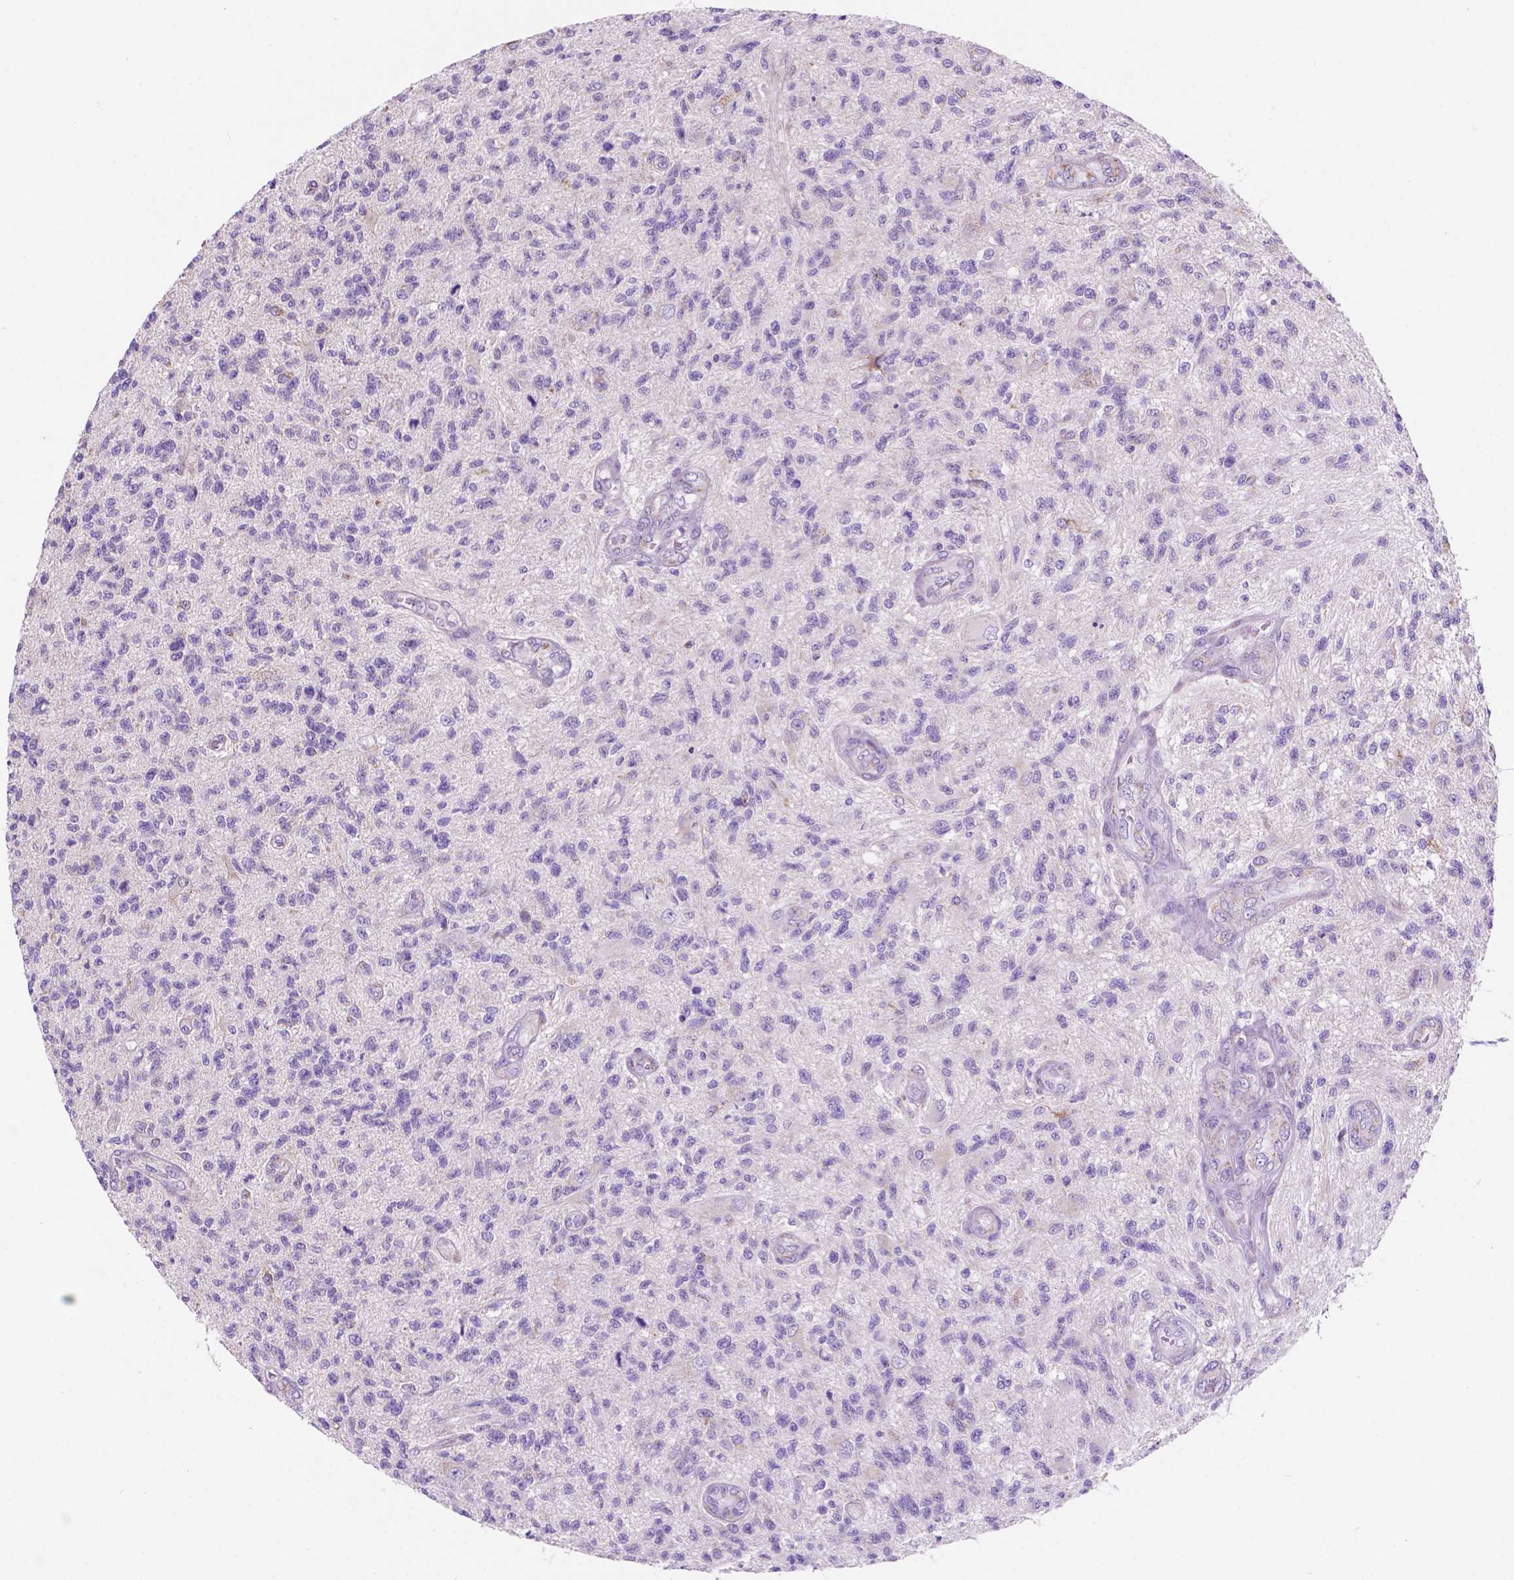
{"staining": {"intensity": "negative", "quantity": "none", "location": "none"}, "tissue": "glioma", "cell_type": "Tumor cells", "image_type": "cancer", "snomed": [{"axis": "morphology", "description": "Glioma, malignant, High grade"}, {"axis": "topography", "description": "Brain"}], "caption": "The immunohistochemistry (IHC) micrograph has no significant positivity in tumor cells of glioma tissue.", "gene": "TRPV5", "patient": {"sex": "male", "age": 56}}